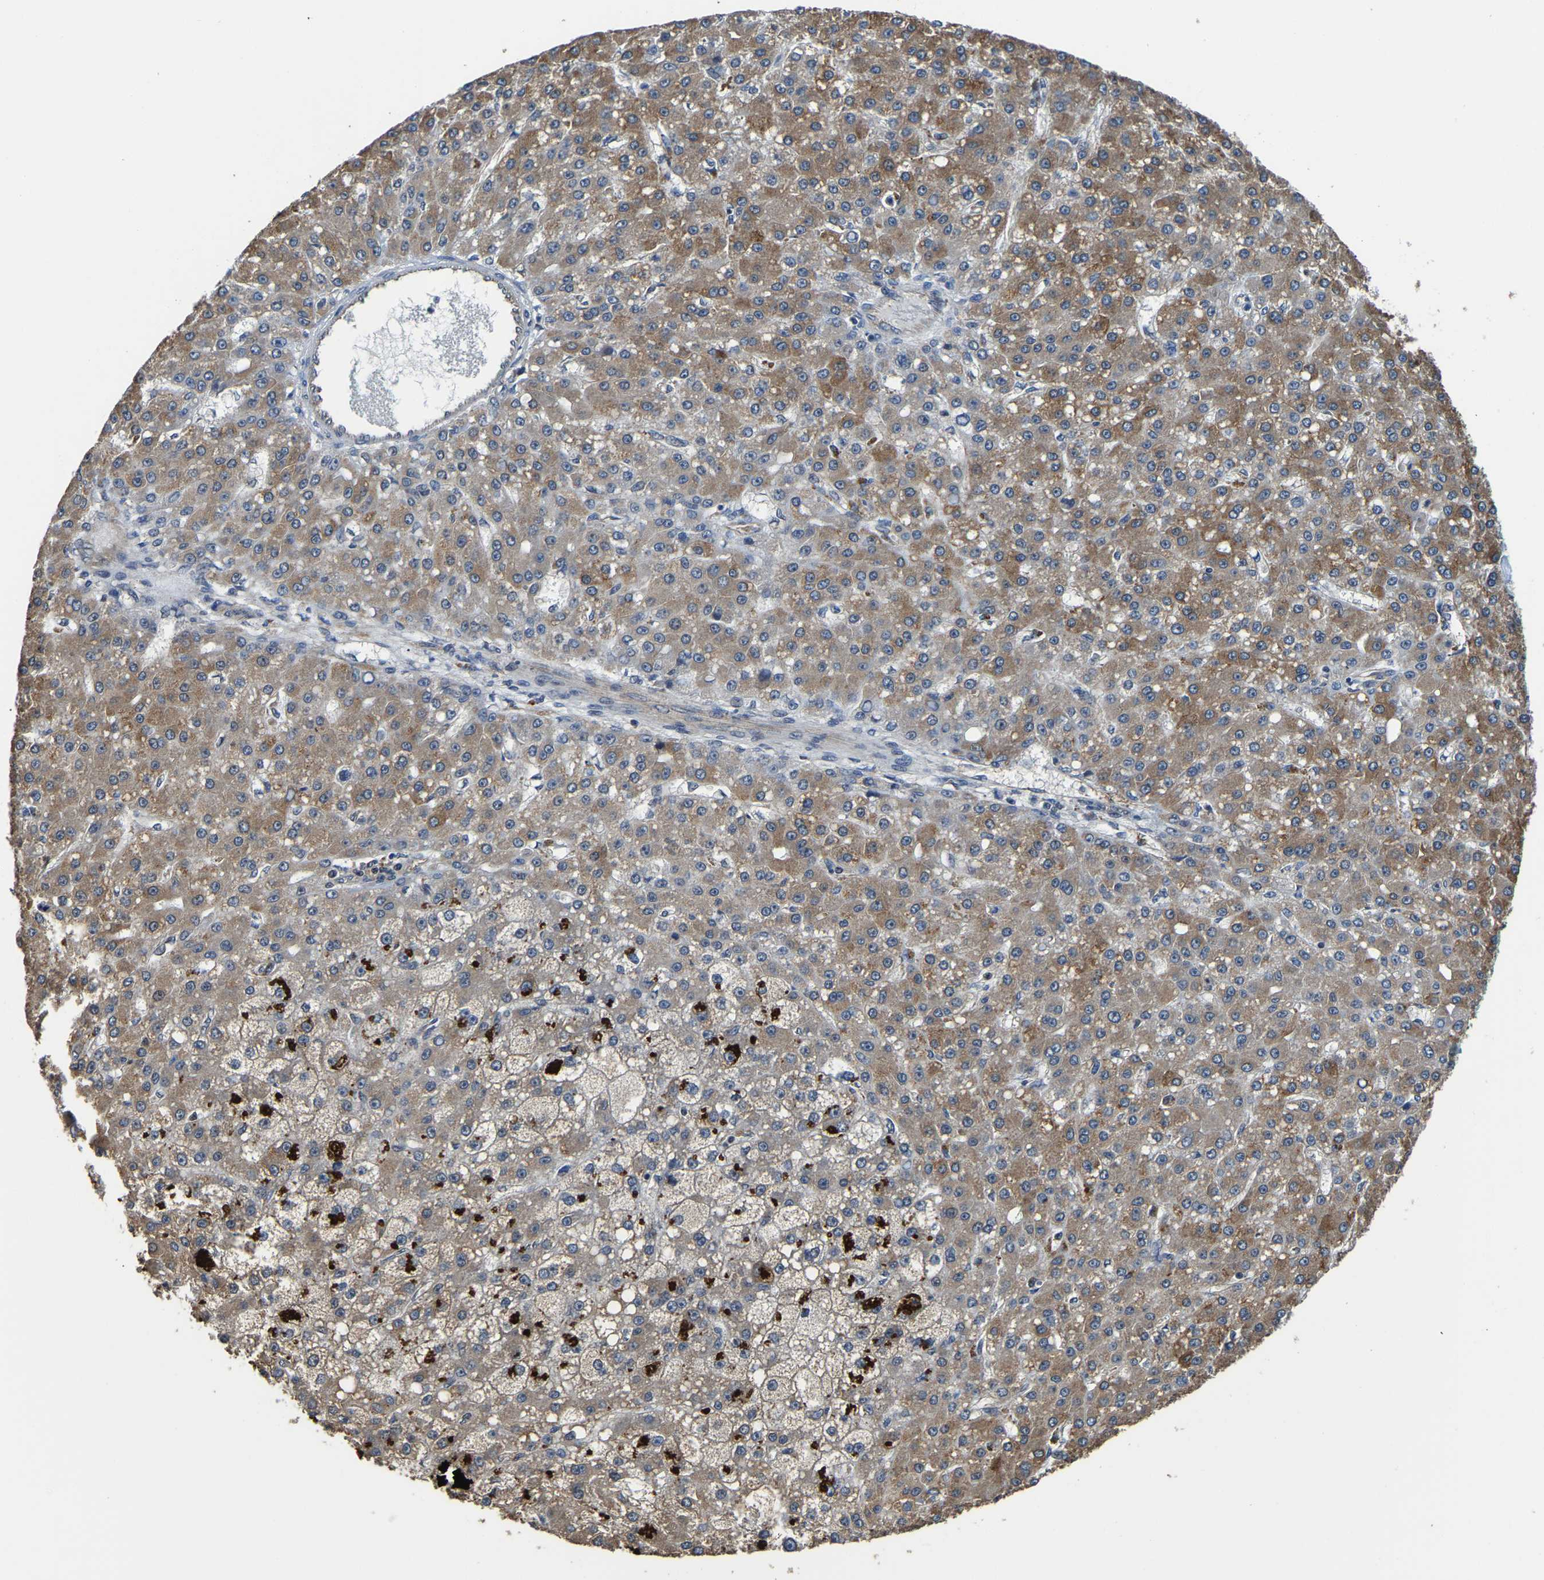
{"staining": {"intensity": "moderate", "quantity": ">75%", "location": "cytoplasmic/membranous"}, "tissue": "liver cancer", "cell_type": "Tumor cells", "image_type": "cancer", "snomed": [{"axis": "morphology", "description": "Carcinoma, Hepatocellular, NOS"}, {"axis": "topography", "description": "Liver"}], "caption": "Liver cancer (hepatocellular carcinoma) was stained to show a protein in brown. There is medium levels of moderate cytoplasmic/membranous expression in approximately >75% of tumor cells.", "gene": "DFFA", "patient": {"sex": "male", "age": 67}}